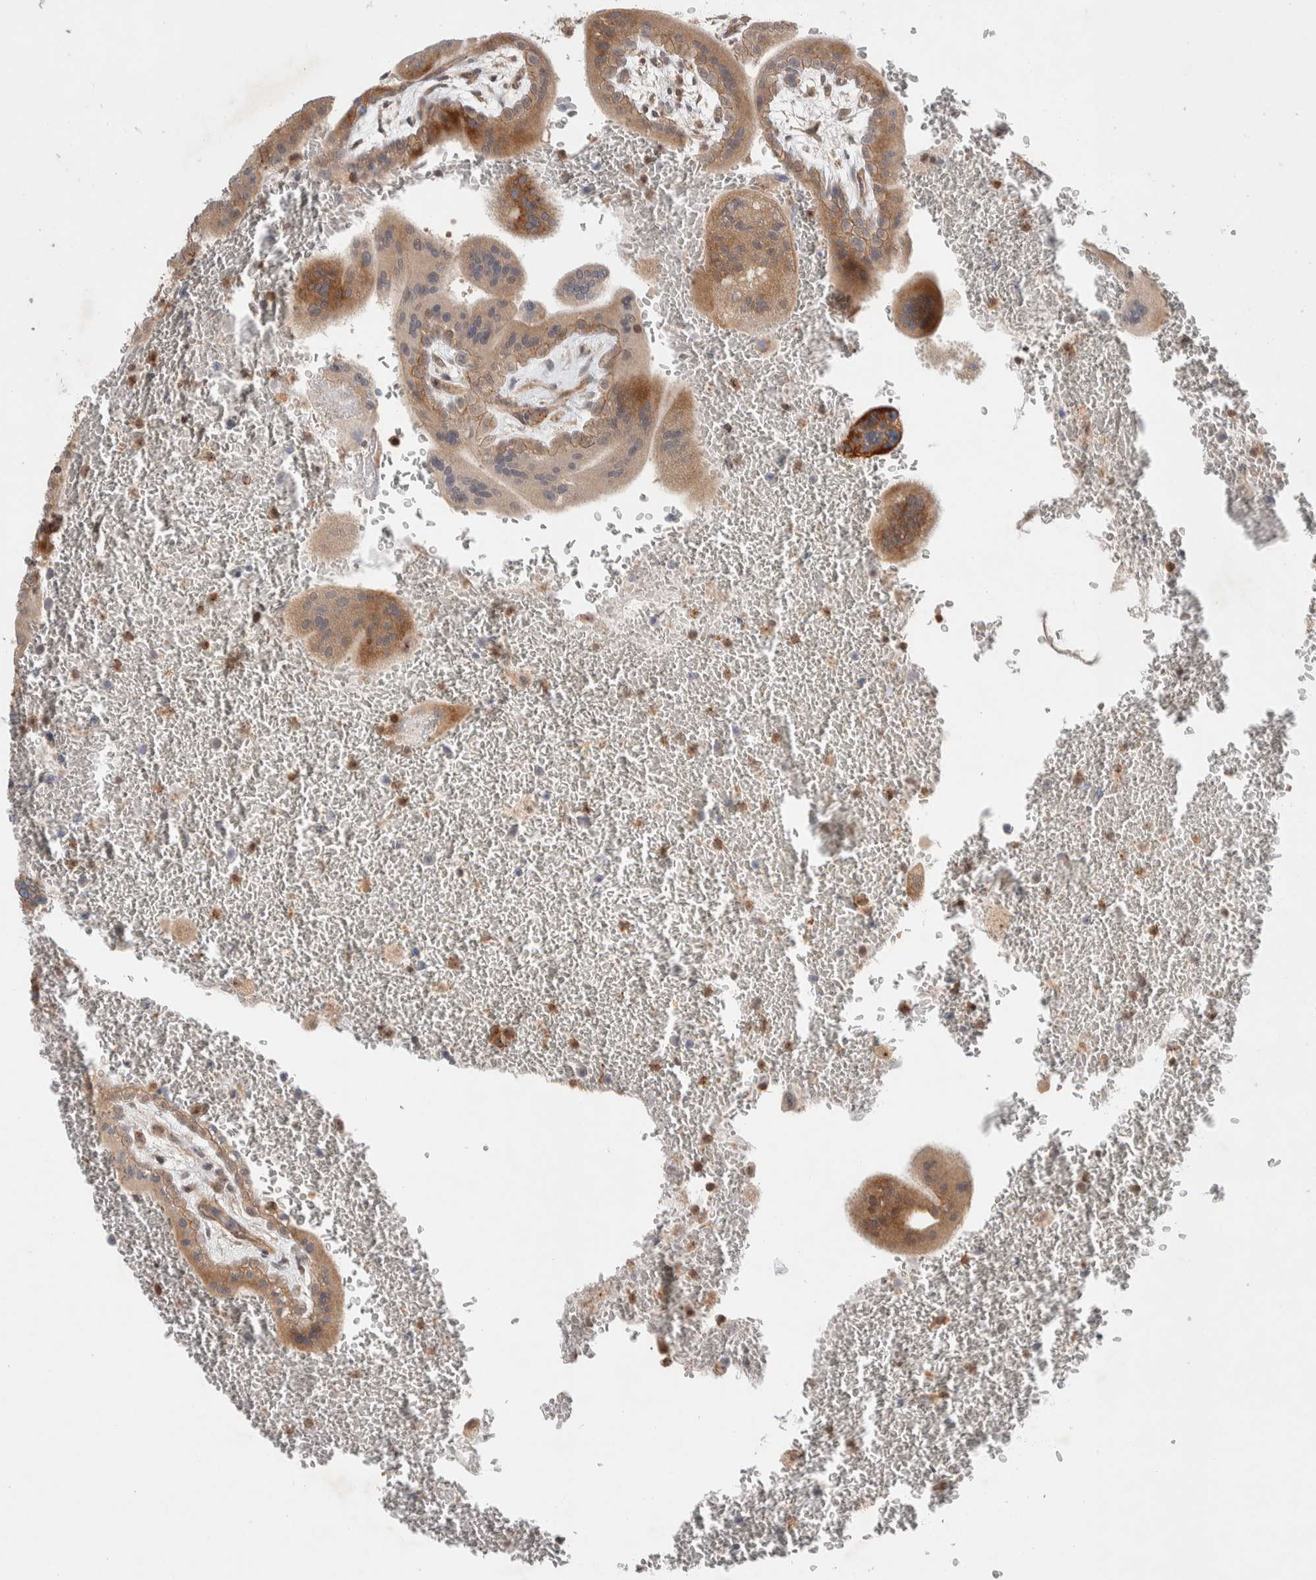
{"staining": {"intensity": "moderate", "quantity": "25%-75%", "location": "cytoplasmic/membranous"}, "tissue": "placenta", "cell_type": "Trophoblastic cells", "image_type": "normal", "snomed": [{"axis": "morphology", "description": "Normal tissue, NOS"}, {"axis": "topography", "description": "Placenta"}], "caption": "A high-resolution image shows immunohistochemistry (IHC) staining of normal placenta, which displays moderate cytoplasmic/membranous staining in about 25%-75% of trophoblastic cells. (DAB IHC with brightfield microscopy, high magnification).", "gene": "DEPTOR", "patient": {"sex": "female", "age": 35}}